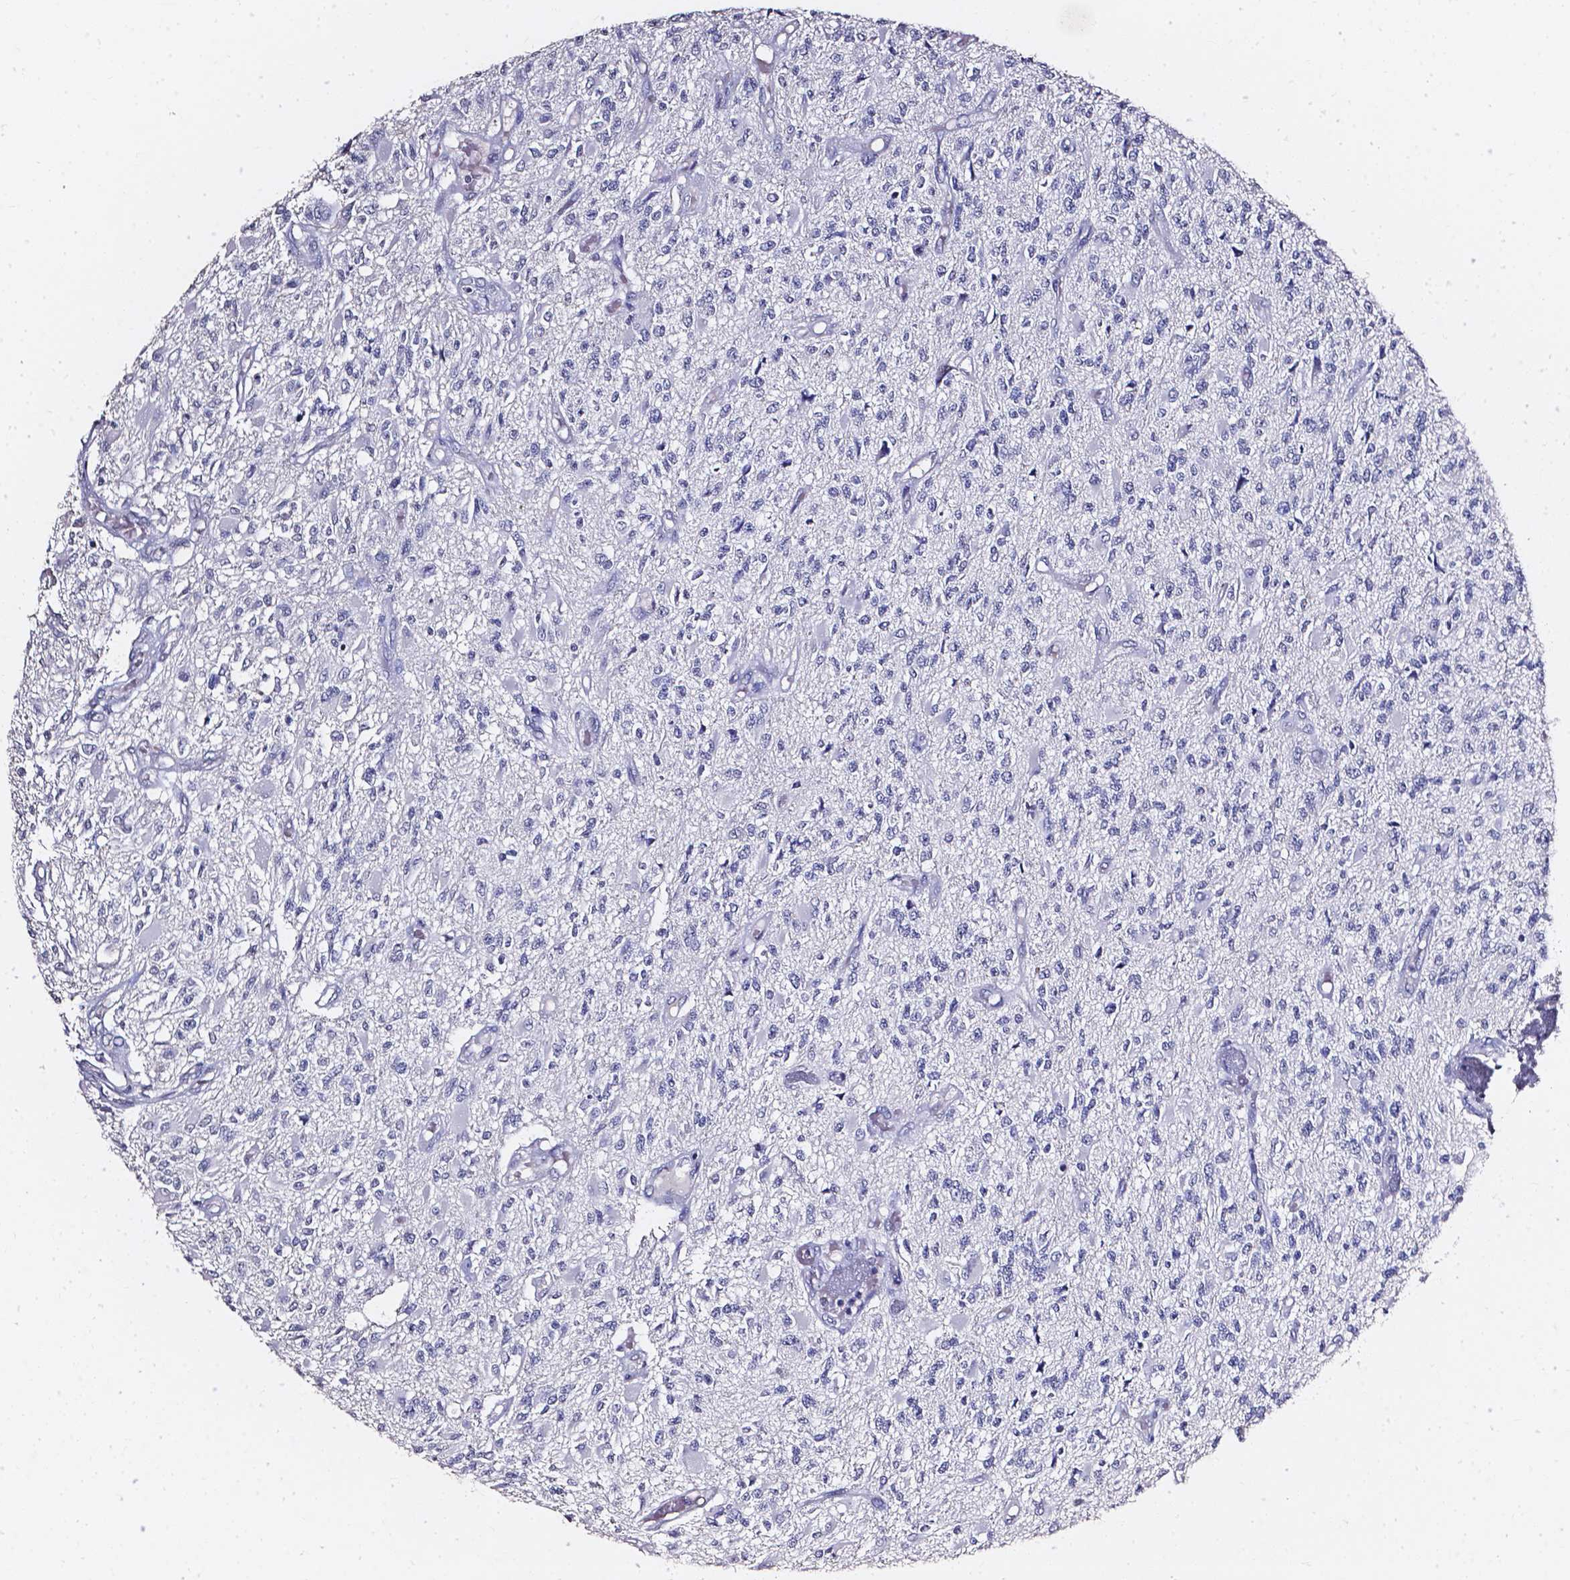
{"staining": {"intensity": "negative", "quantity": "none", "location": "none"}, "tissue": "glioma", "cell_type": "Tumor cells", "image_type": "cancer", "snomed": [{"axis": "morphology", "description": "Glioma, malignant, High grade"}, {"axis": "topography", "description": "Brain"}], "caption": "Tumor cells show no significant positivity in malignant high-grade glioma.", "gene": "AKR1B10", "patient": {"sex": "female", "age": 63}}